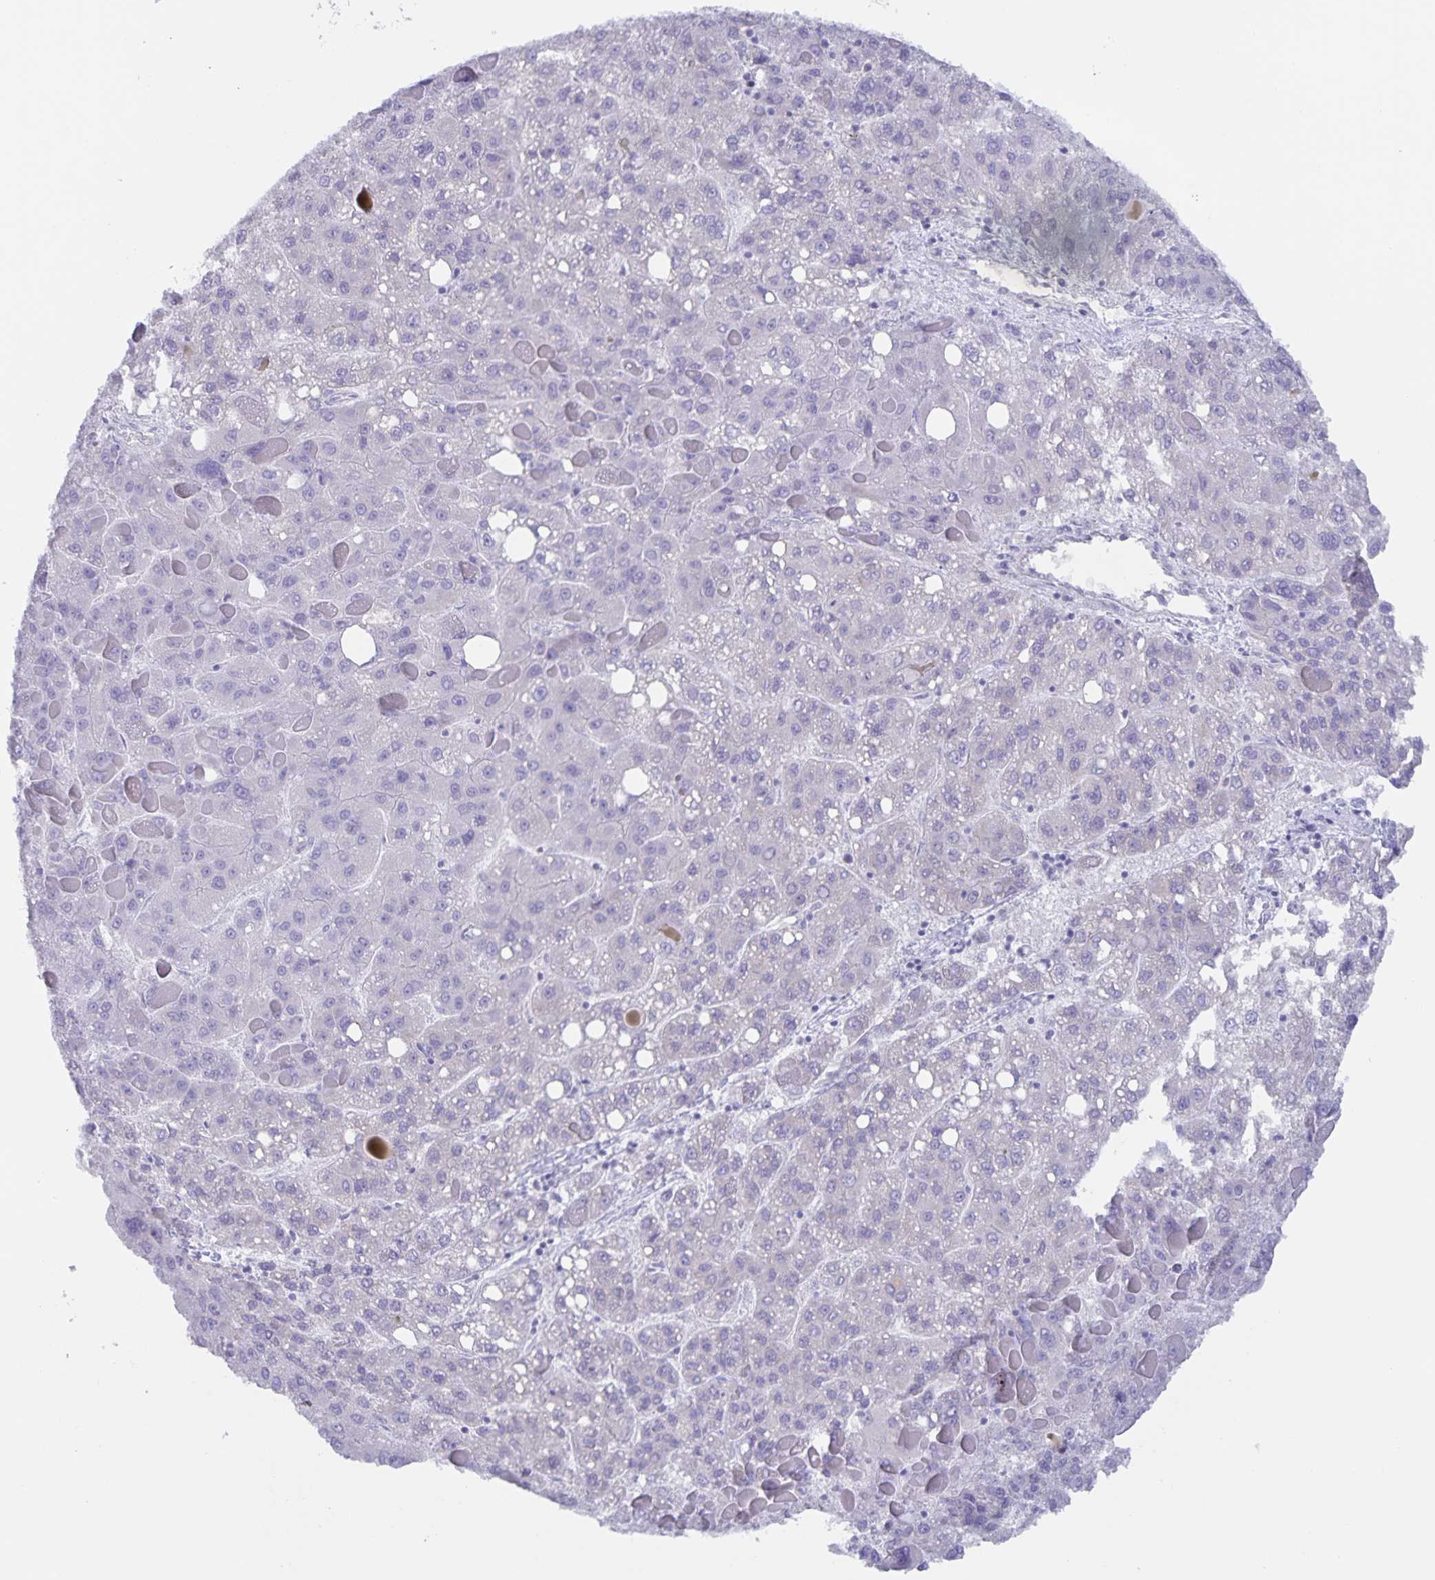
{"staining": {"intensity": "negative", "quantity": "none", "location": "none"}, "tissue": "liver cancer", "cell_type": "Tumor cells", "image_type": "cancer", "snomed": [{"axis": "morphology", "description": "Carcinoma, Hepatocellular, NOS"}, {"axis": "topography", "description": "Liver"}], "caption": "Tumor cells are negative for protein expression in human liver cancer.", "gene": "AQP4", "patient": {"sex": "female", "age": 82}}